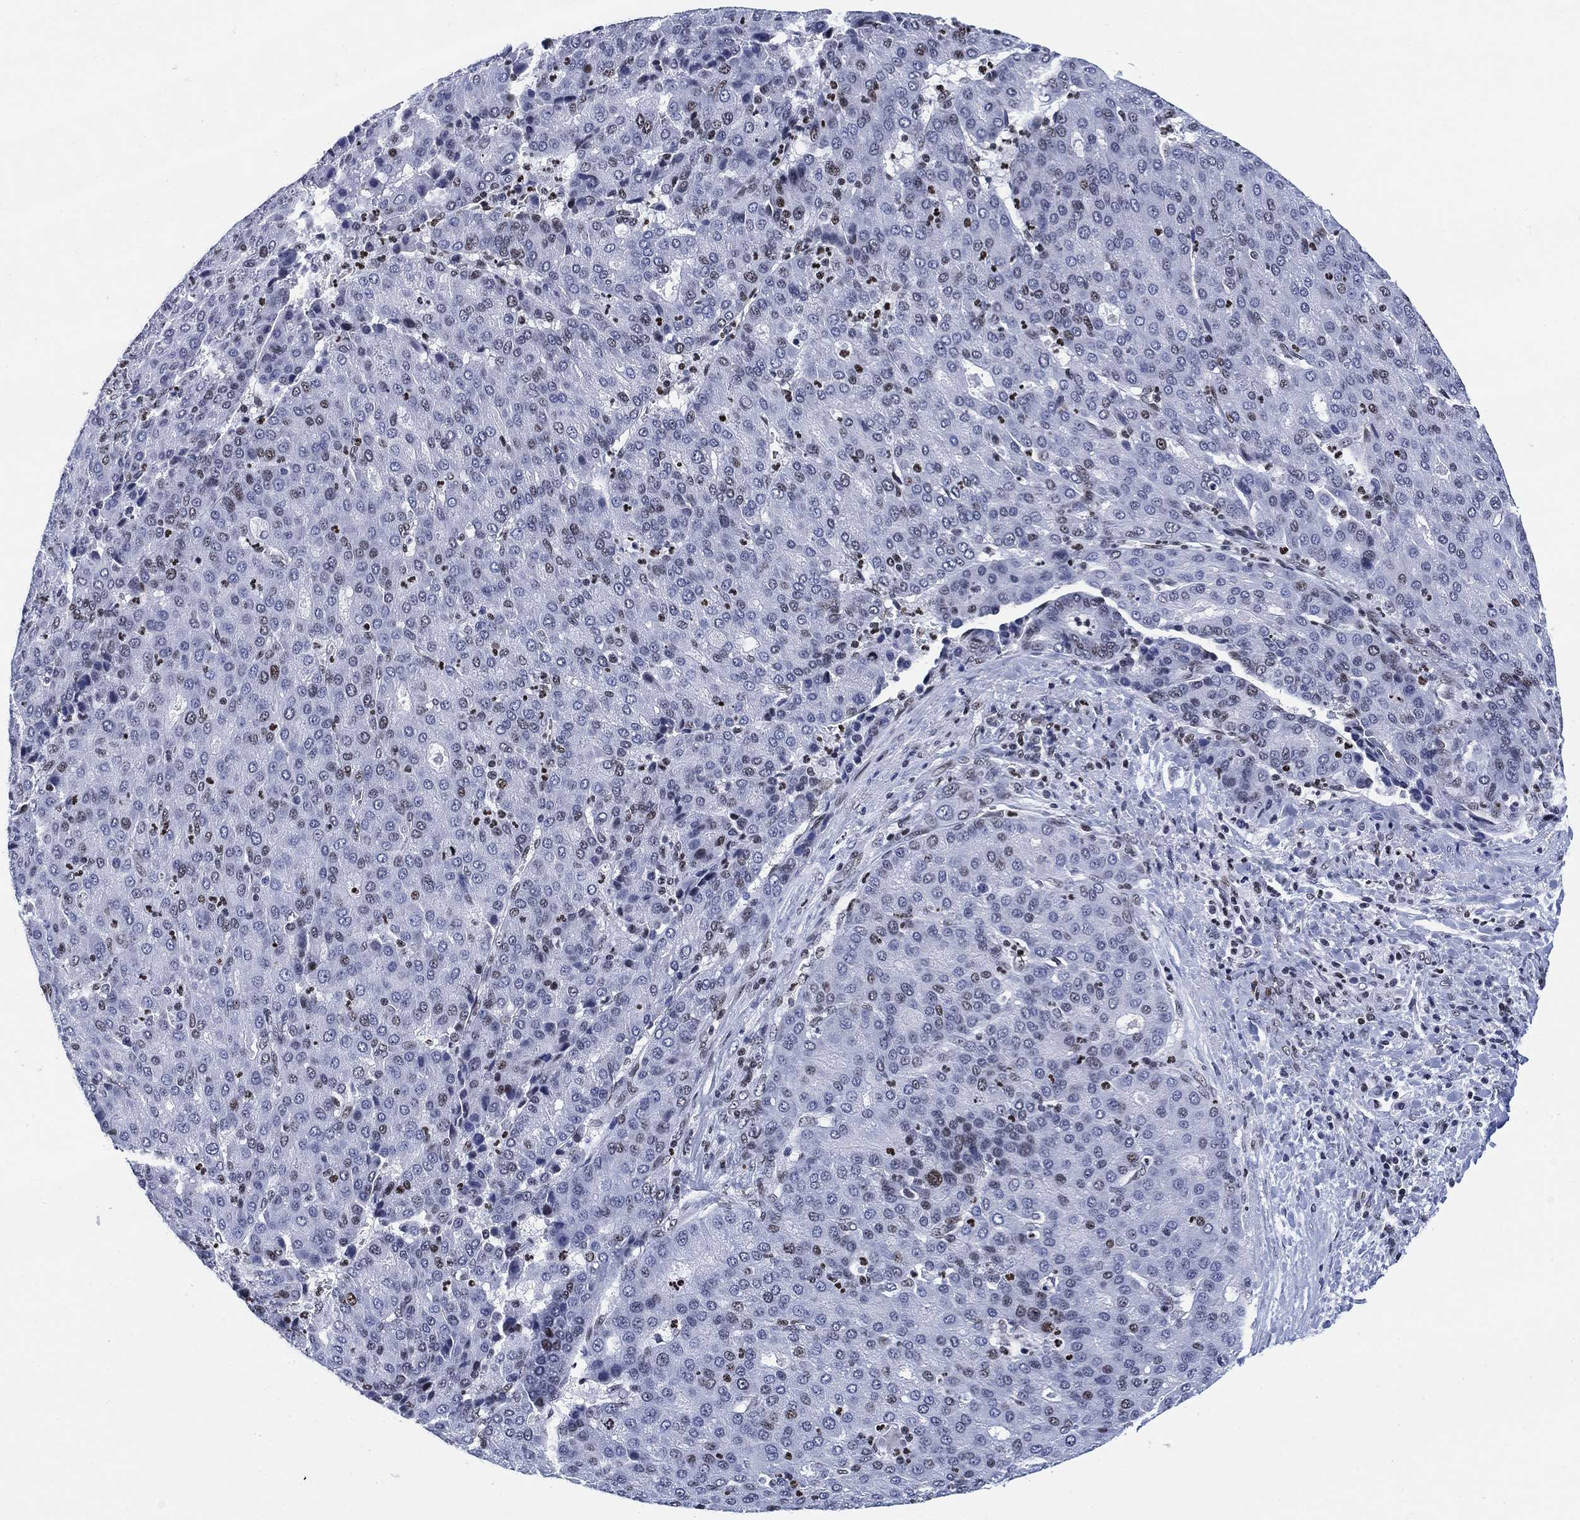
{"staining": {"intensity": "negative", "quantity": "none", "location": "none"}, "tissue": "liver cancer", "cell_type": "Tumor cells", "image_type": "cancer", "snomed": [{"axis": "morphology", "description": "Carcinoma, Hepatocellular, NOS"}, {"axis": "topography", "description": "Liver"}], "caption": "IHC image of neoplastic tissue: liver cancer stained with DAB displays no significant protein expression in tumor cells.", "gene": "H1-10", "patient": {"sex": "male", "age": 65}}